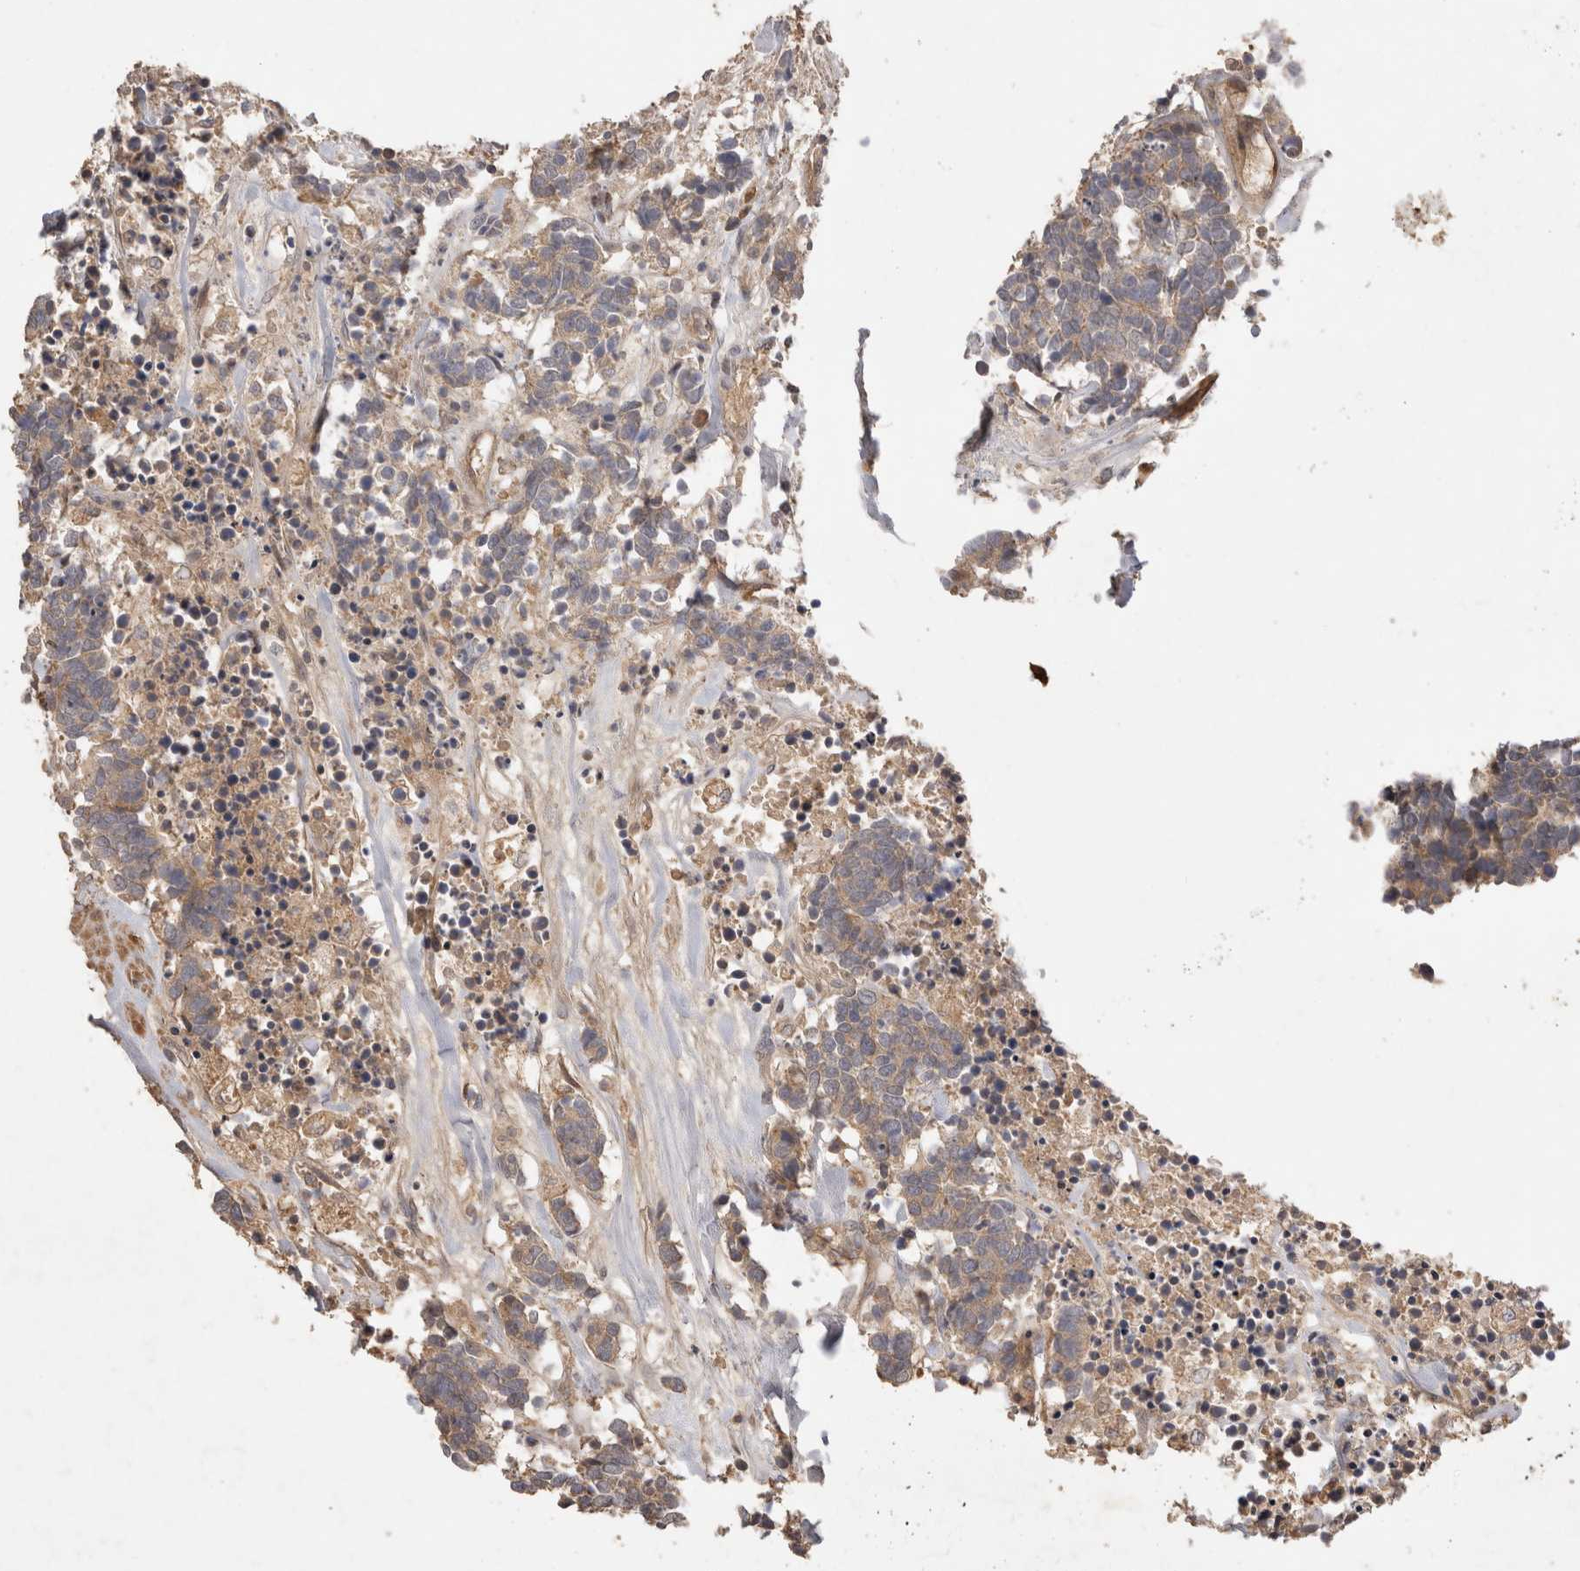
{"staining": {"intensity": "weak", "quantity": "<25%", "location": "cytoplasmic/membranous"}, "tissue": "carcinoid", "cell_type": "Tumor cells", "image_type": "cancer", "snomed": [{"axis": "morphology", "description": "Carcinoma, NOS"}, {"axis": "morphology", "description": "Carcinoid, malignant, NOS"}, {"axis": "topography", "description": "Urinary bladder"}], "caption": "An immunohistochemistry (IHC) histopathology image of carcinoid is shown. There is no staining in tumor cells of carcinoid.", "gene": "PPP1R42", "patient": {"sex": "male", "age": 57}}